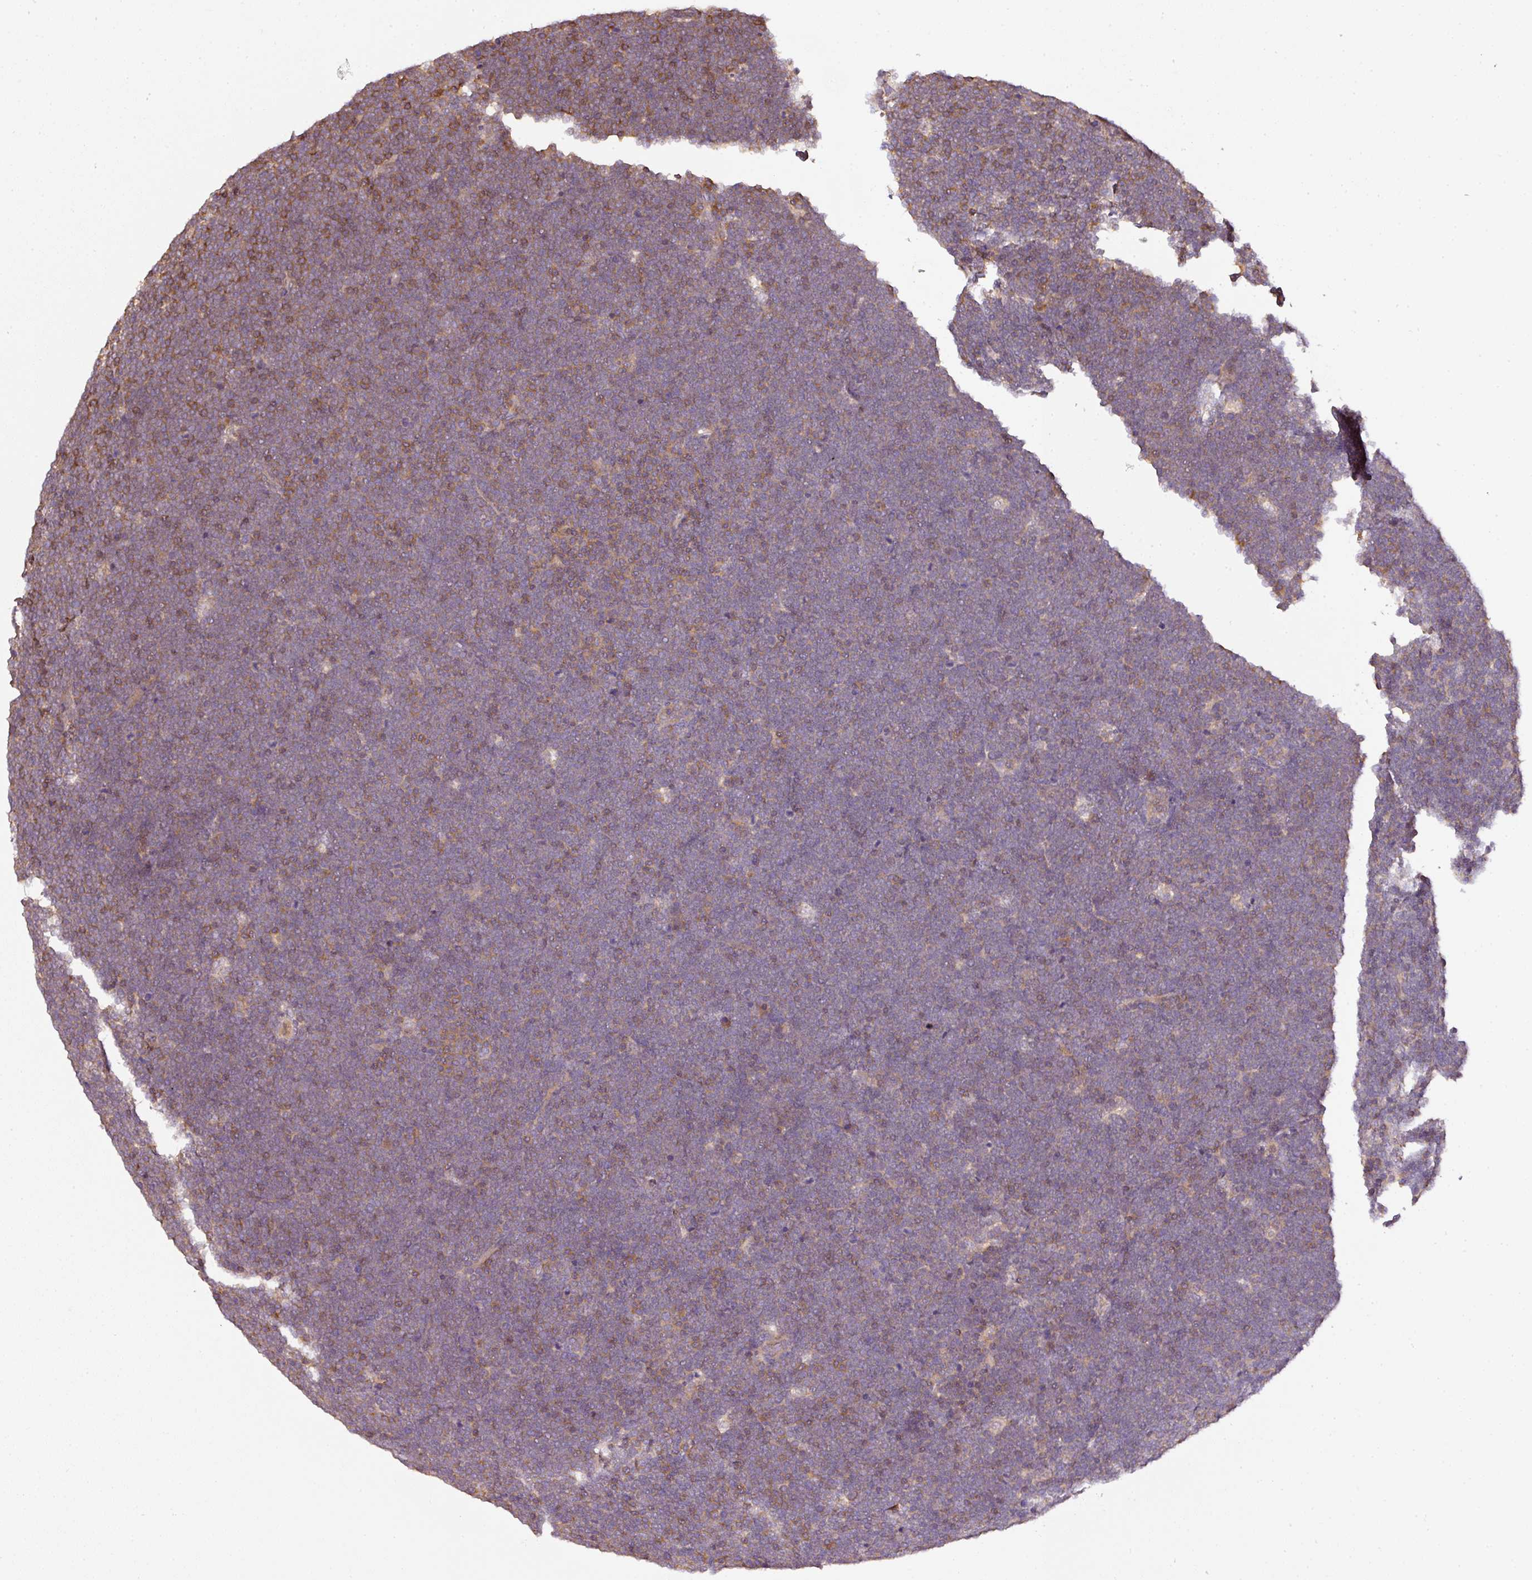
{"staining": {"intensity": "negative", "quantity": "none", "location": "none"}, "tissue": "lymphoma", "cell_type": "Tumor cells", "image_type": "cancer", "snomed": [{"axis": "morphology", "description": "Malignant lymphoma, non-Hodgkin's type, High grade"}, {"axis": "topography", "description": "Lymph node"}], "caption": "Image shows no significant protein expression in tumor cells of high-grade malignant lymphoma, non-Hodgkin's type.", "gene": "TCL1B", "patient": {"sex": "male", "age": 13}}